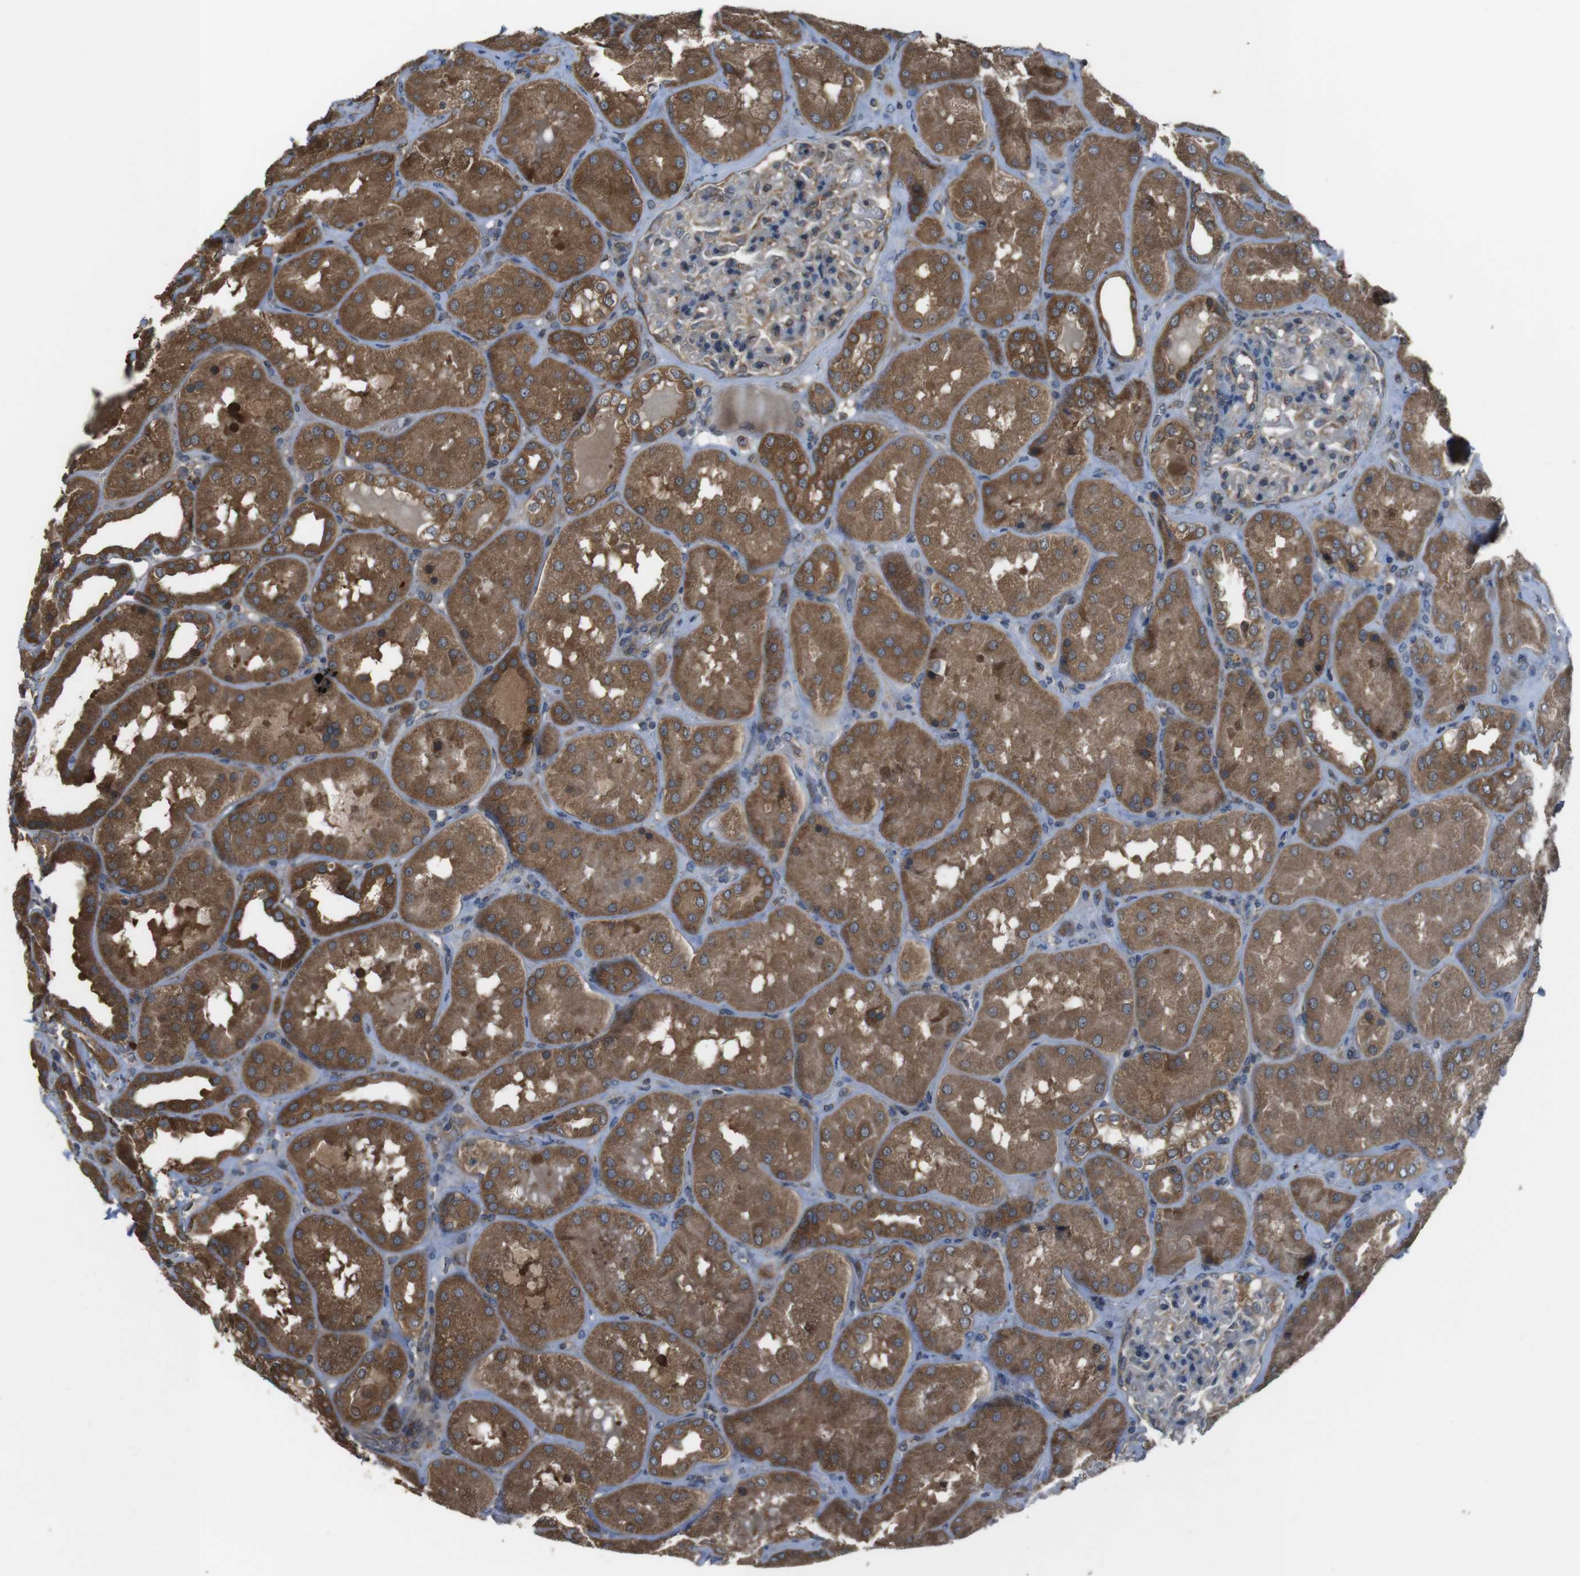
{"staining": {"intensity": "moderate", "quantity": "<25%", "location": "cytoplasmic/membranous"}, "tissue": "kidney", "cell_type": "Cells in glomeruli", "image_type": "normal", "snomed": [{"axis": "morphology", "description": "Normal tissue, NOS"}, {"axis": "topography", "description": "Kidney"}], "caption": "Kidney was stained to show a protein in brown. There is low levels of moderate cytoplasmic/membranous expression in approximately <25% of cells in glomeruli.", "gene": "SSR3", "patient": {"sex": "female", "age": 56}}